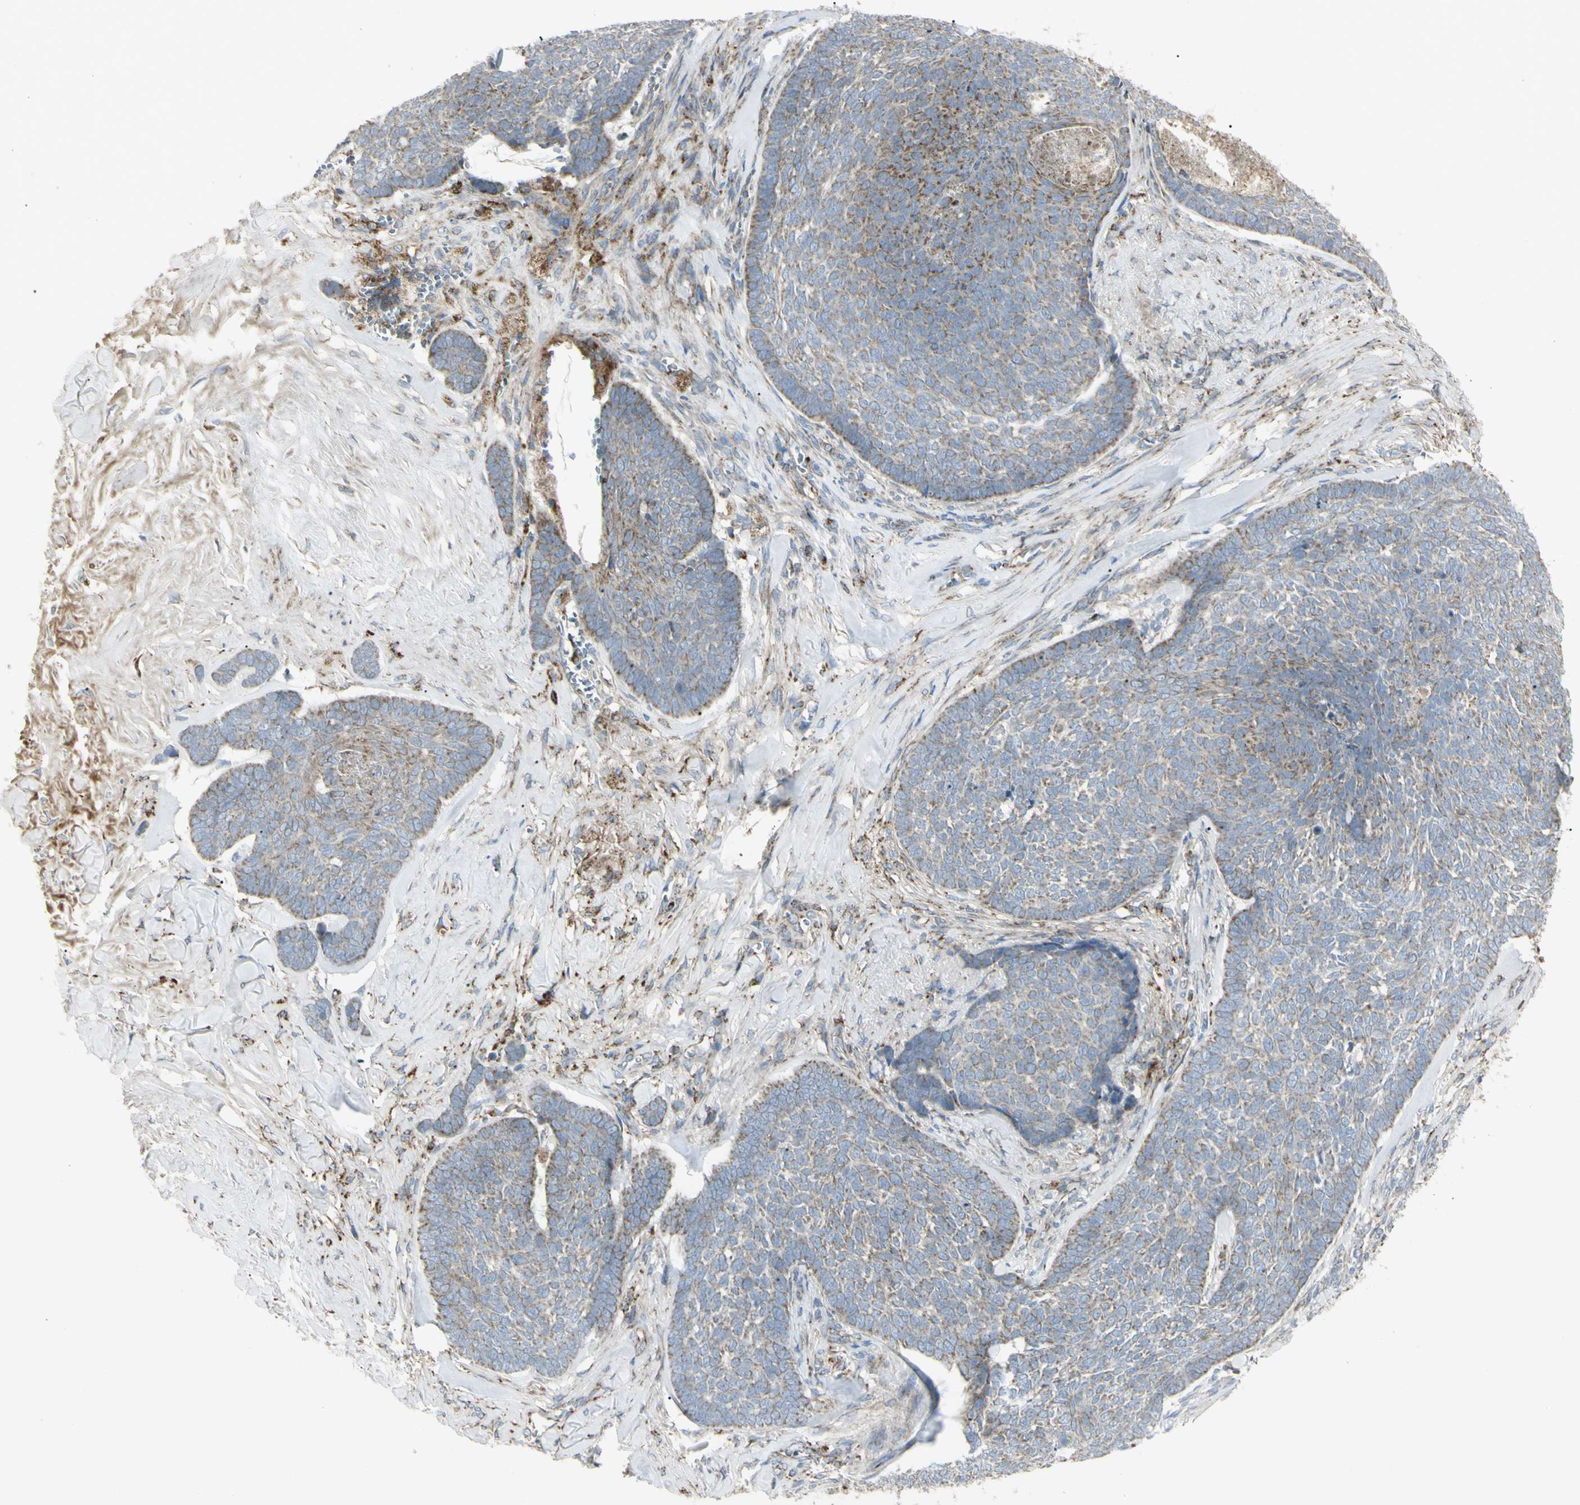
{"staining": {"intensity": "moderate", "quantity": "25%-75%", "location": "cytoplasmic/membranous"}, "tissue": "skin cancer", "cell_type": "Tumor cells", "image_type": "cancer", "snomed": [{"axis": "morphology", "description": "Basal cell carcinoma"}, {"axis": "topography", "description": "Skin"}], "caption": "Immunohistochemistry staining of skin cancer (basal cell carcinoma), which shows medium levels of moderate cytoplasmic/membranous staining in about 25%-75% of tumor cells indicating moderate cytoplasmic/membranous protein staining. The staining was performed using DAB (3,3'-diaminobenzidine) (brown) for protein detection and nuclei were counterstained in hematoxylin (blue).", "gene": "CYB5R1", "patient": {"sex": "male", "age": 84}}